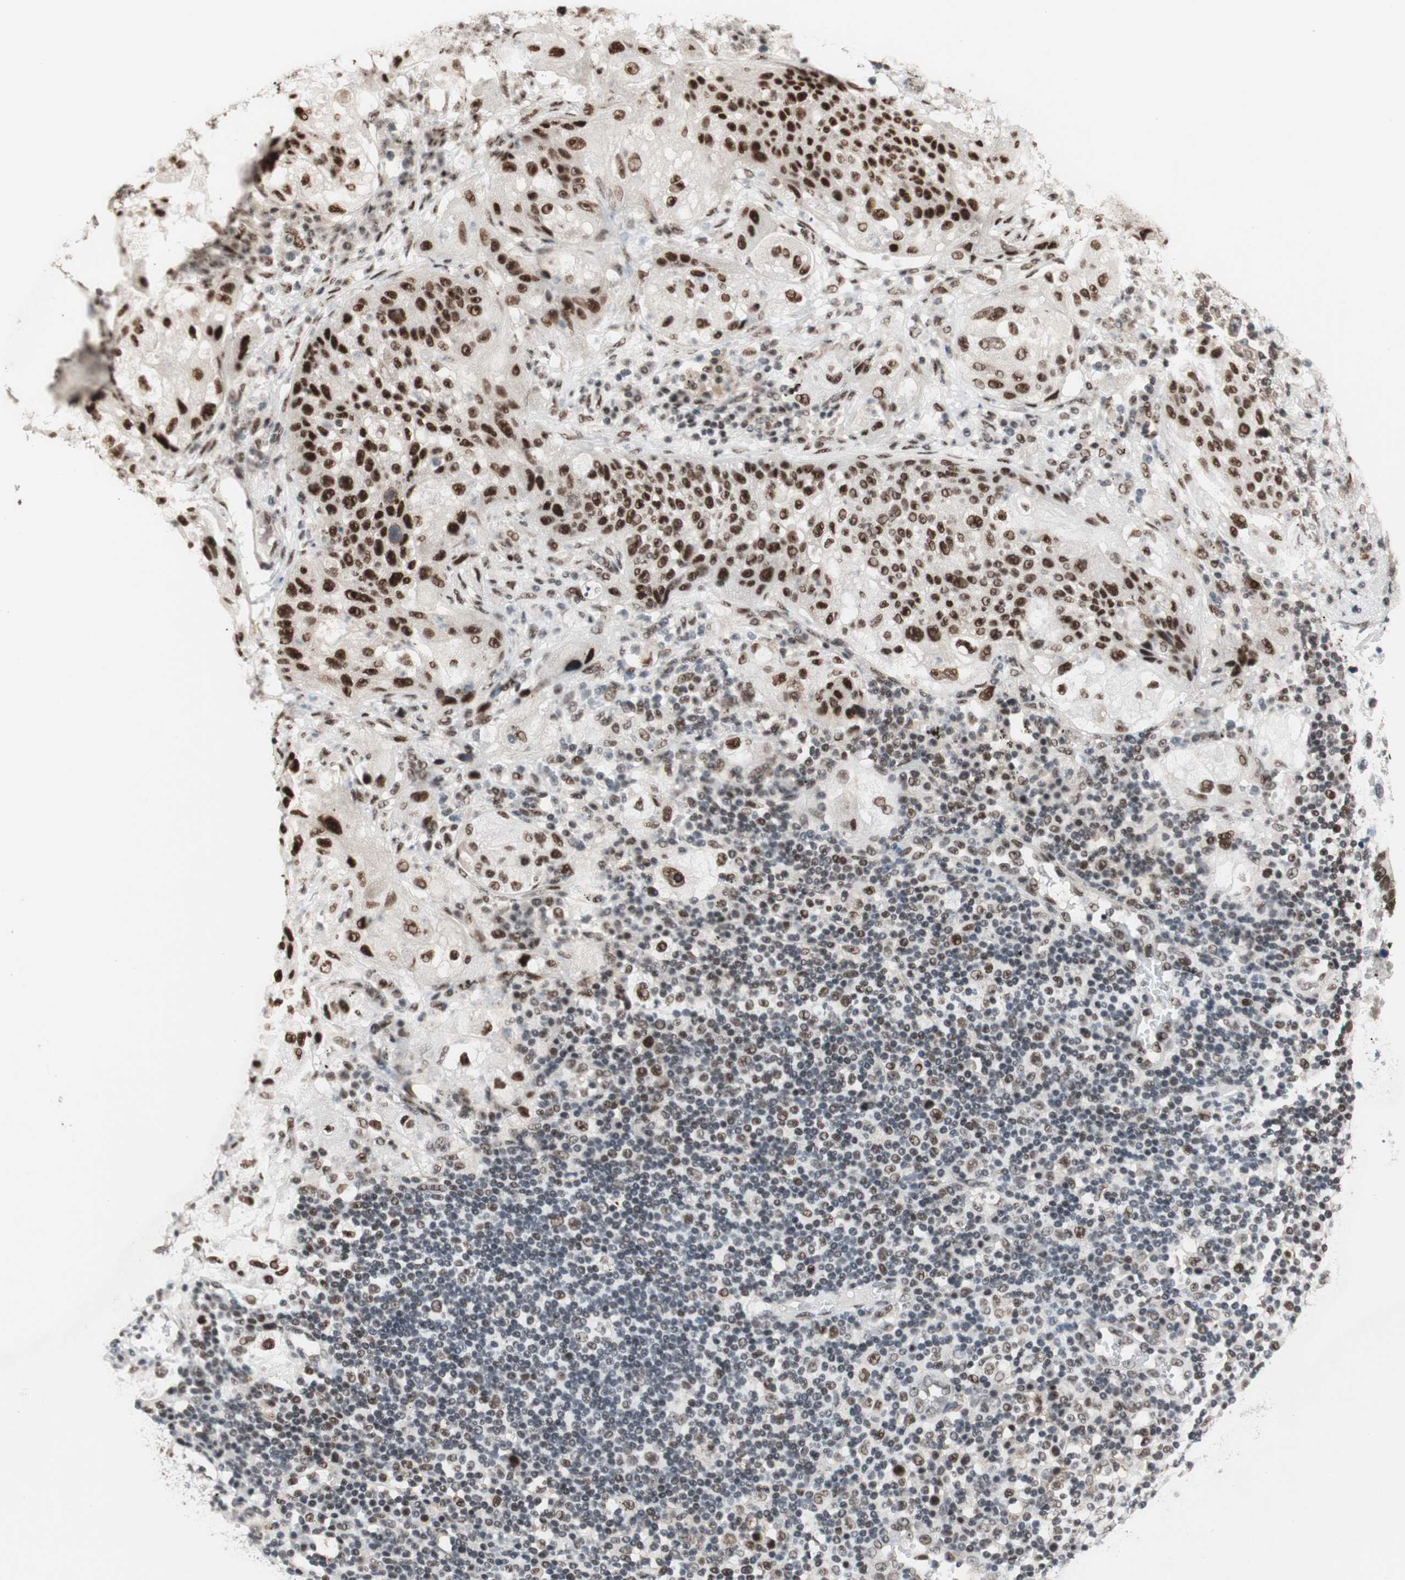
{"staining": {"intensity": "strong", "quantity": ">75%", "location": "nuclear"}, "tissue": "lung cancer", "cell_type": "Tumor cells", "image_type": "cancer", "snomed": [{"axis": "morphology", "description": "Inflammation, NOS"}, {"axis": "morphology", "description": "Squamous cell carcinoma, NOS"}, {"axis": "topography", "description": "Lymph node"}, {"axis": "topography", "description": "Soft tissue"}, {"axis": "topography", "description": "Lung"}], "caption": "Strong nuclear expression for a protein is present in approximately >75% of tumor cells of squamous cell carcinoma (lung) using immunohistochemistry (IHC).", "gene": "PRPF19", "patient": {"sex": "male", "age": 66}}